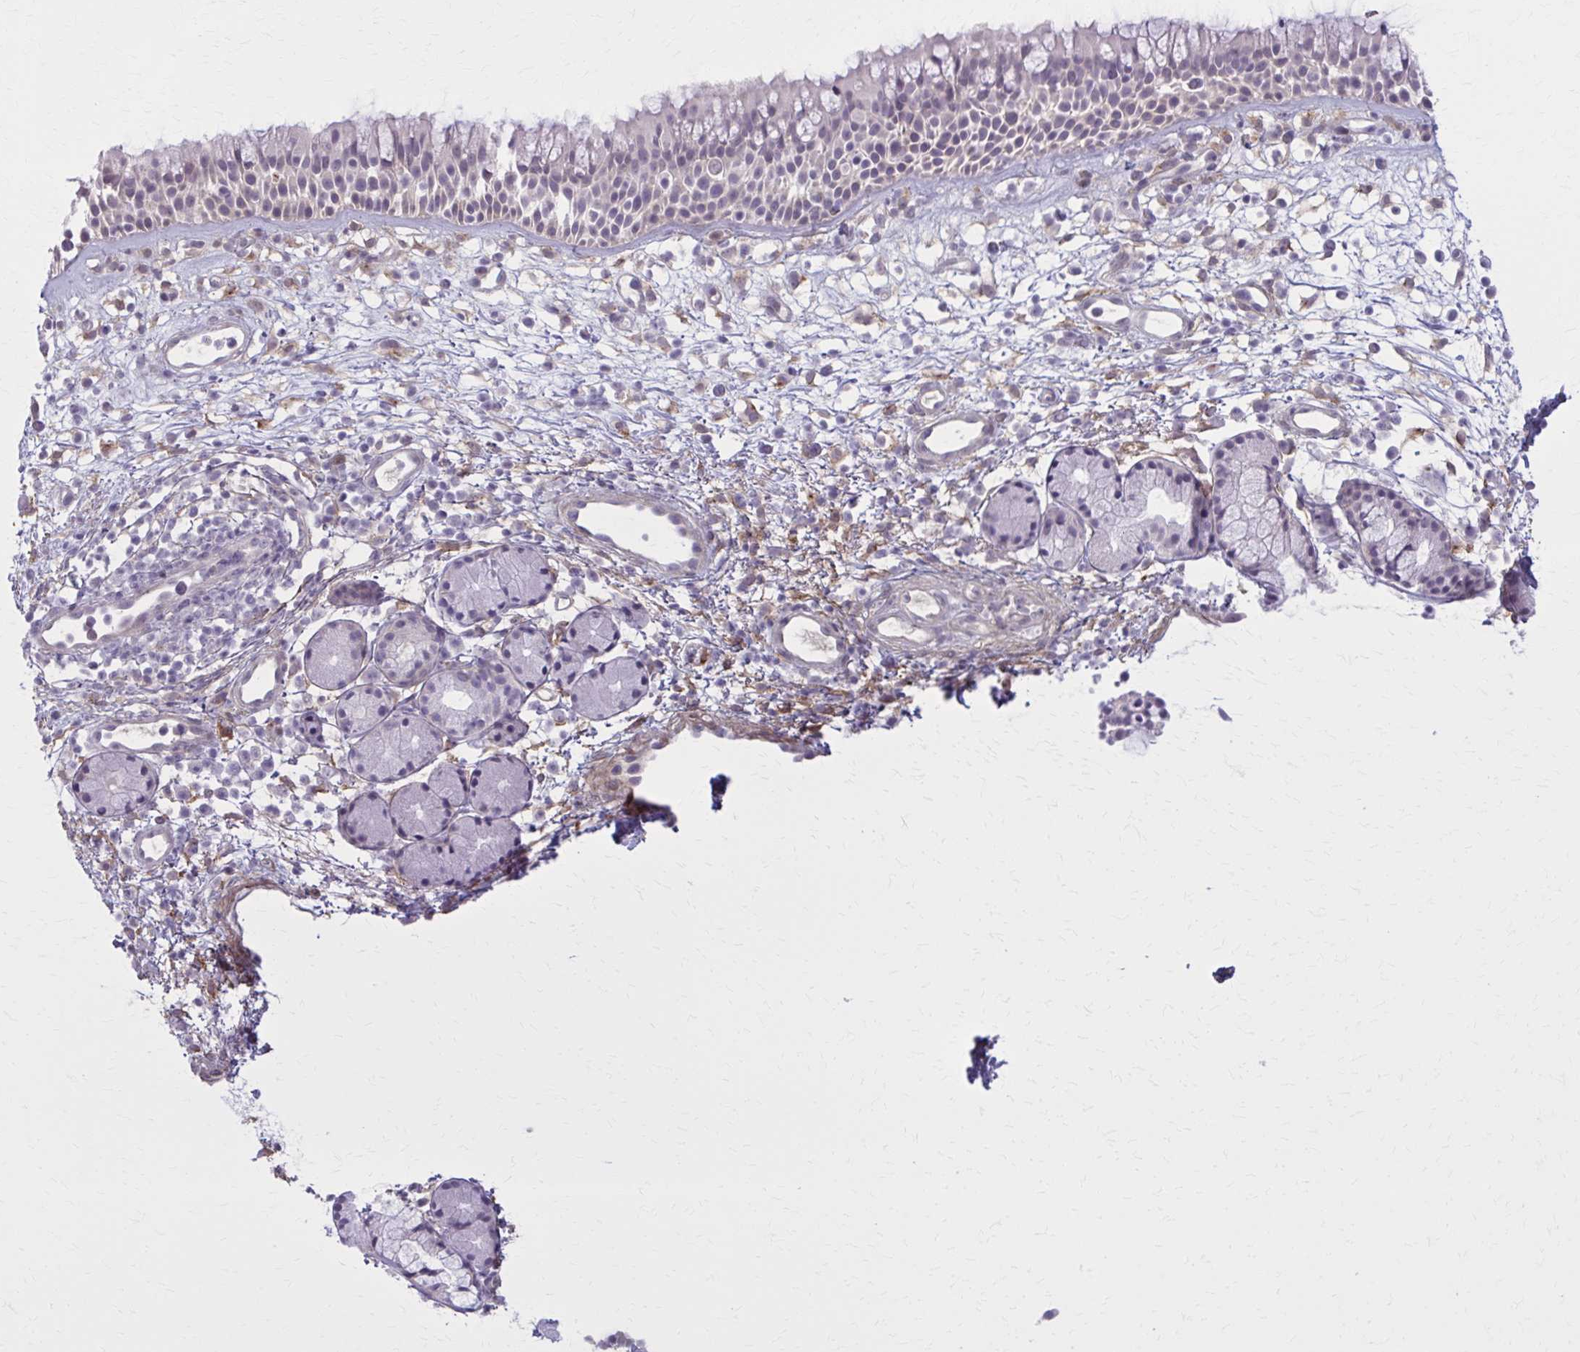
{"staining": {"intensity": "negative", "quantity": "none", "location": "none"}, "tissue": "nasopharynx", "cell_type": "Respiratory epithelial cells", "image_type": "normal", "snomed": [{"axis": "morphology", "description": "Normal tissue, NOS"}, {"axis": "topography", "description": "Nasopharynx"}], "caption": "The immunohistochemistry (IHC) micrograph has no significant staining in respiratory epithelial cells of nasopharynx.", "gene": "NUMBL", "patient": {"sex": "female", "age": 70}}